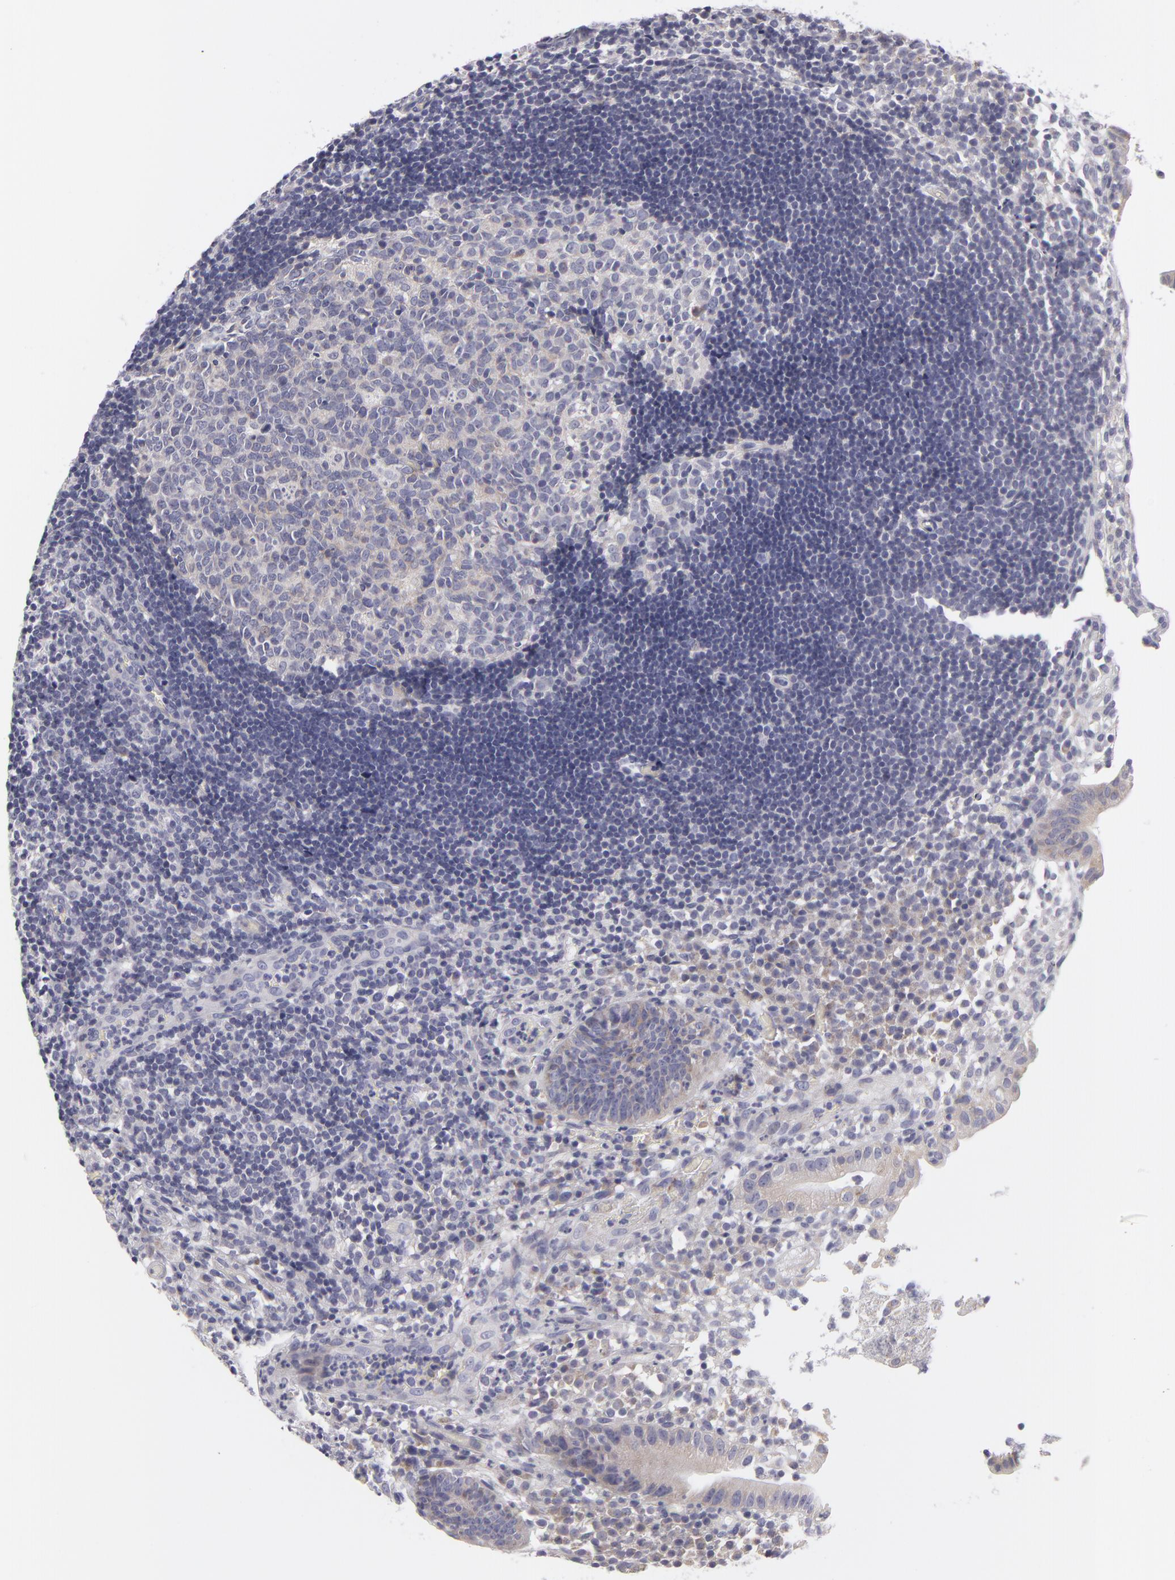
{"staining": {"intensity": "weak", "quantity": "25%-75%", "location": "cytoplasmic/membranous"}, "tissue": "appendix", "cell_type": "Glandular cells", "image_type": "normal", "snomed": [{"axis": "morphology", "description": "Normal tissue, NOS"}, {"axis": "topography", "description": "Appendix"}], "caption": "Weak cytoplasmic/membranous positivity is present in approximately 25%-75% of glandular cells in benign appendix.", "gene": "ATP2B3", "patient": {"sex": "male", "age": 25}}